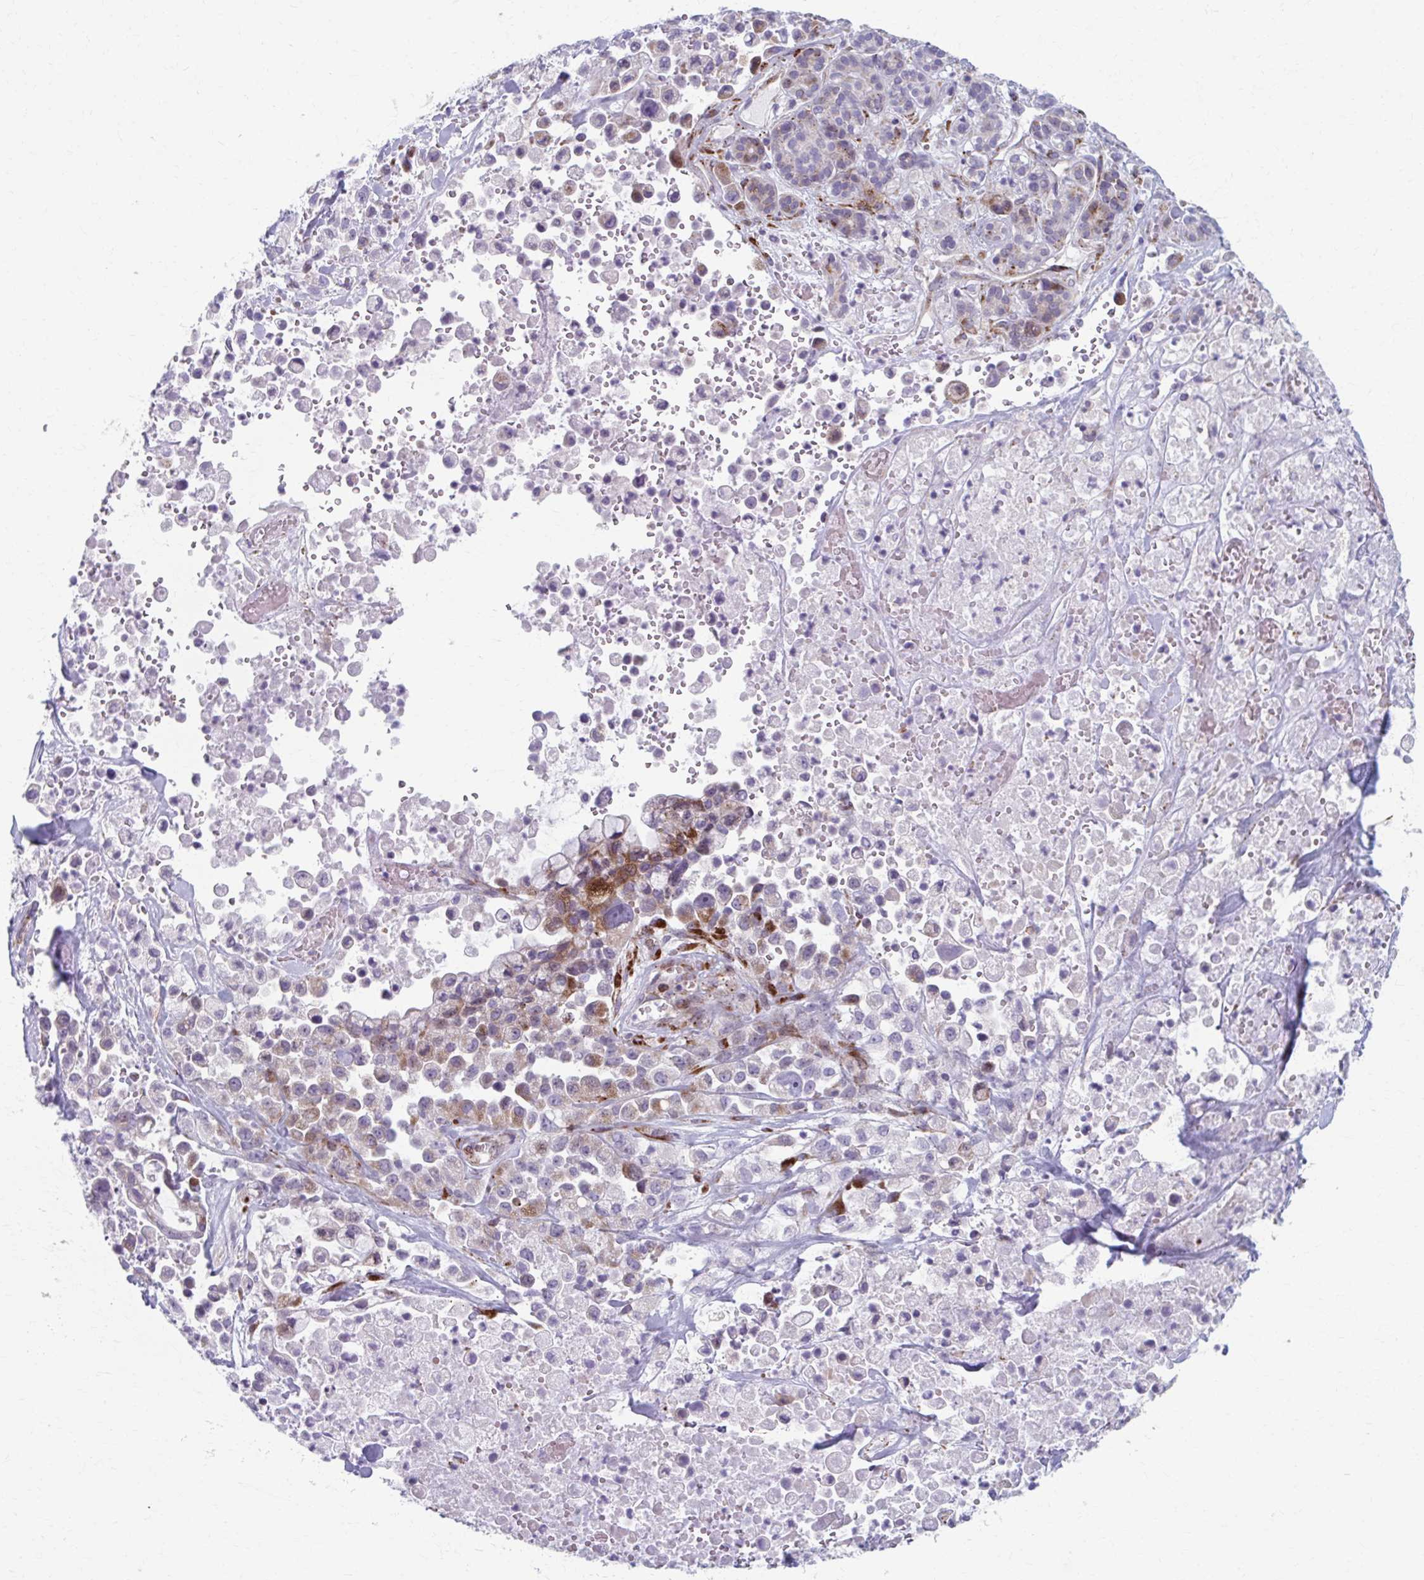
{"staining": {"intensity": "moderate", "quantity": "<25%", "location": "cytoplasmic/membranous"}, "tissue": "pancreatic cancer", "cell_type": "Tumor cells", "image_type": "cancer", "snomed": [{"axis": "morphology", "description": "Adenocarcinoma, NOS"}, {"axis": "topography", "description": "Pancreas"}], "caption": "Pancreatic adenocarcinoma stained with immunohistochemistry (IHC) demonstrates moderate cytoplasmic/membranous staining in about <25% of tumor cells. (brown staining indicates protein expression, while blue staining denotes nuclei).", "gene": "OLFM2", "patient": {"sex": "male", "age": 44}}